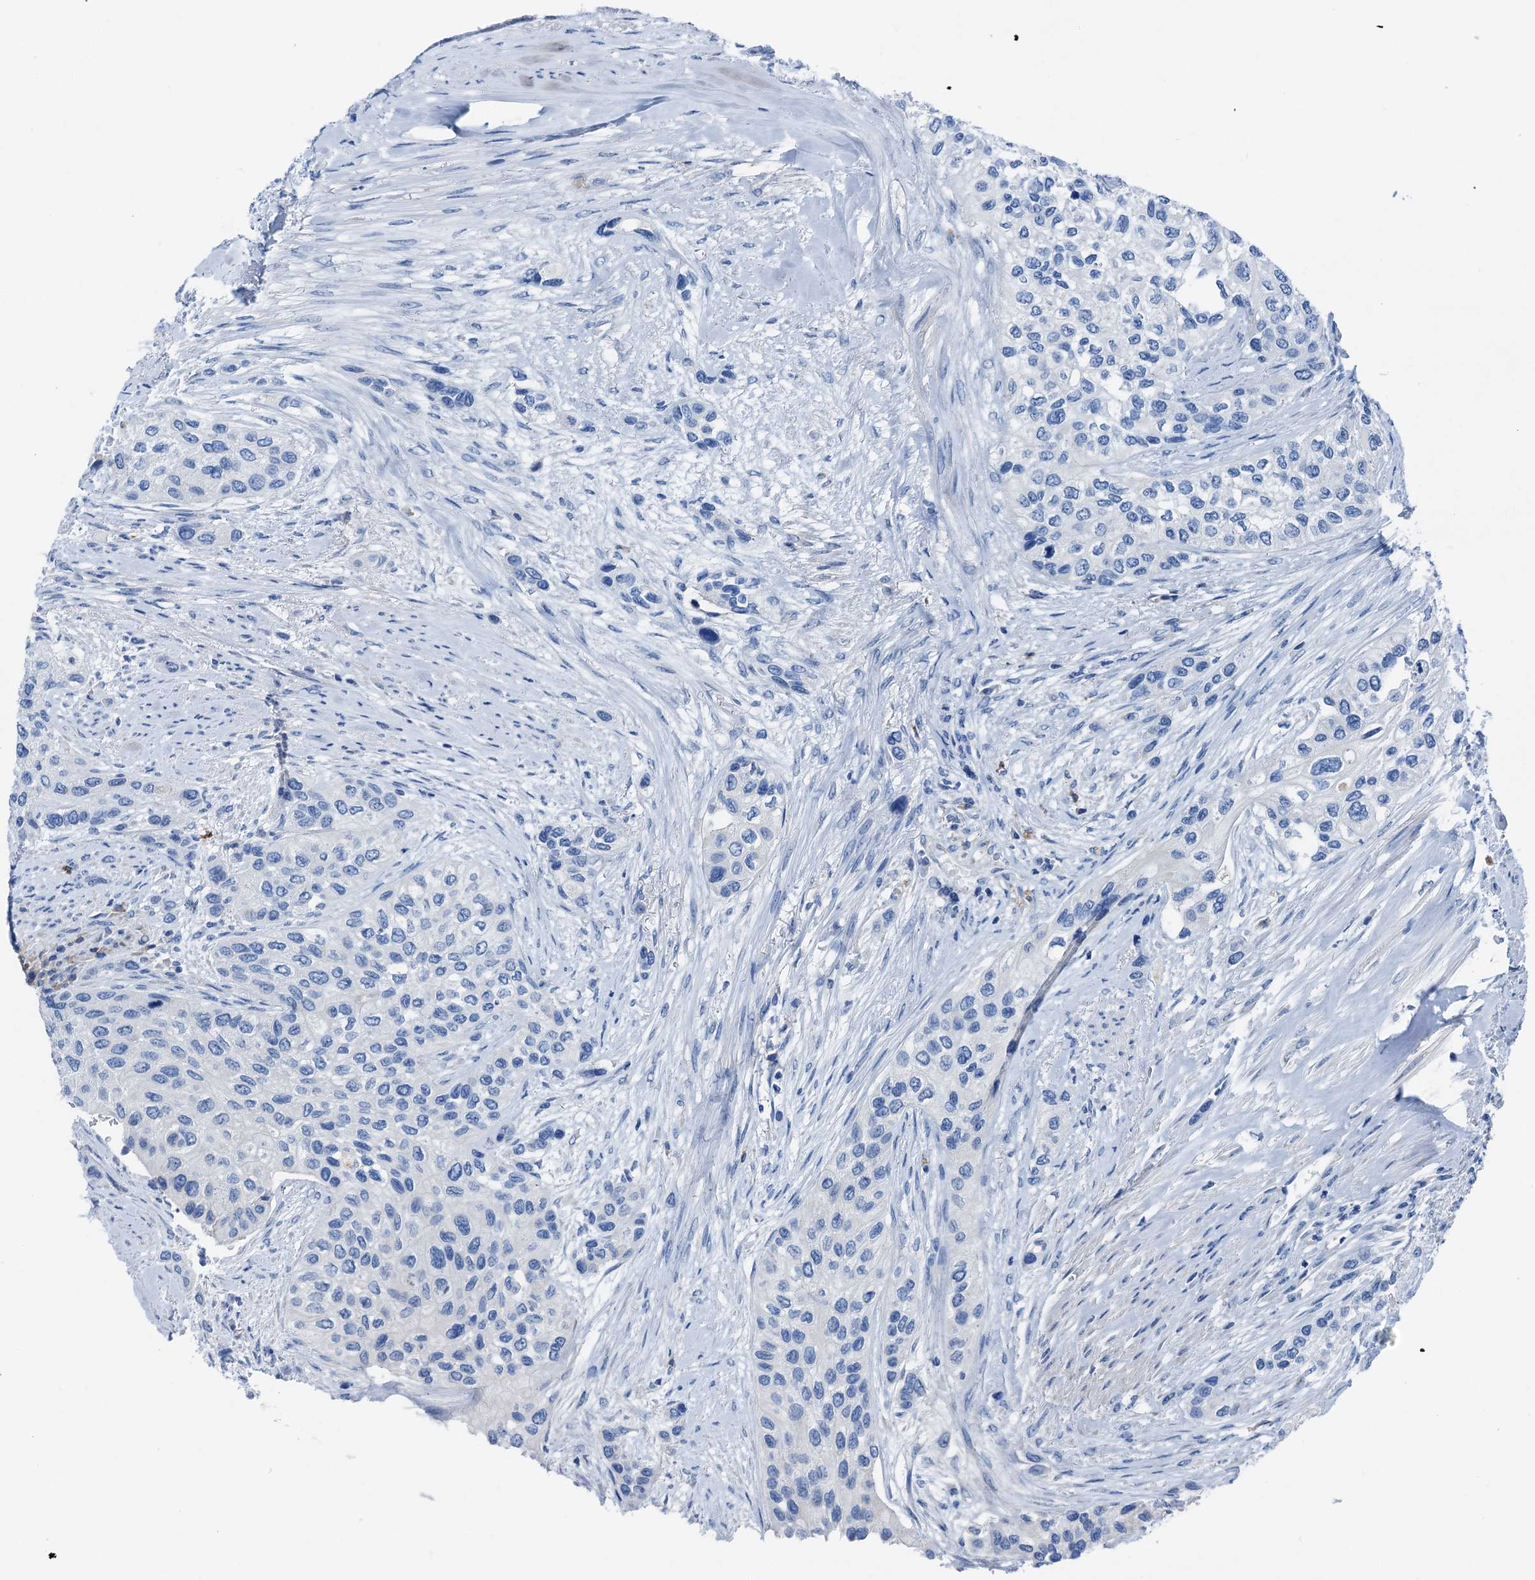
{"staining": {"intensity": "negative", "quantity": "none", "location": "none"}, "tissue": "urothelial cancer", "cell_type": "Tumor cells", "image_type": "cancer", "snomed": [{"axis": "morphology", "description": "Normal tissue, NOS"}, {"axis": "morphology", "description": "Urothelial carcinoma, High grade"}, {"axis": "topography", "description": "Vascular tissue"}, {"axis": "topography", "description": "Urinary bladder"}], "caption": "The image demonstrates no staining of tumor cells in urothelial cancer.", "gene": "C1QTNF4", "patient": {"sex": "female", "age": 56}}